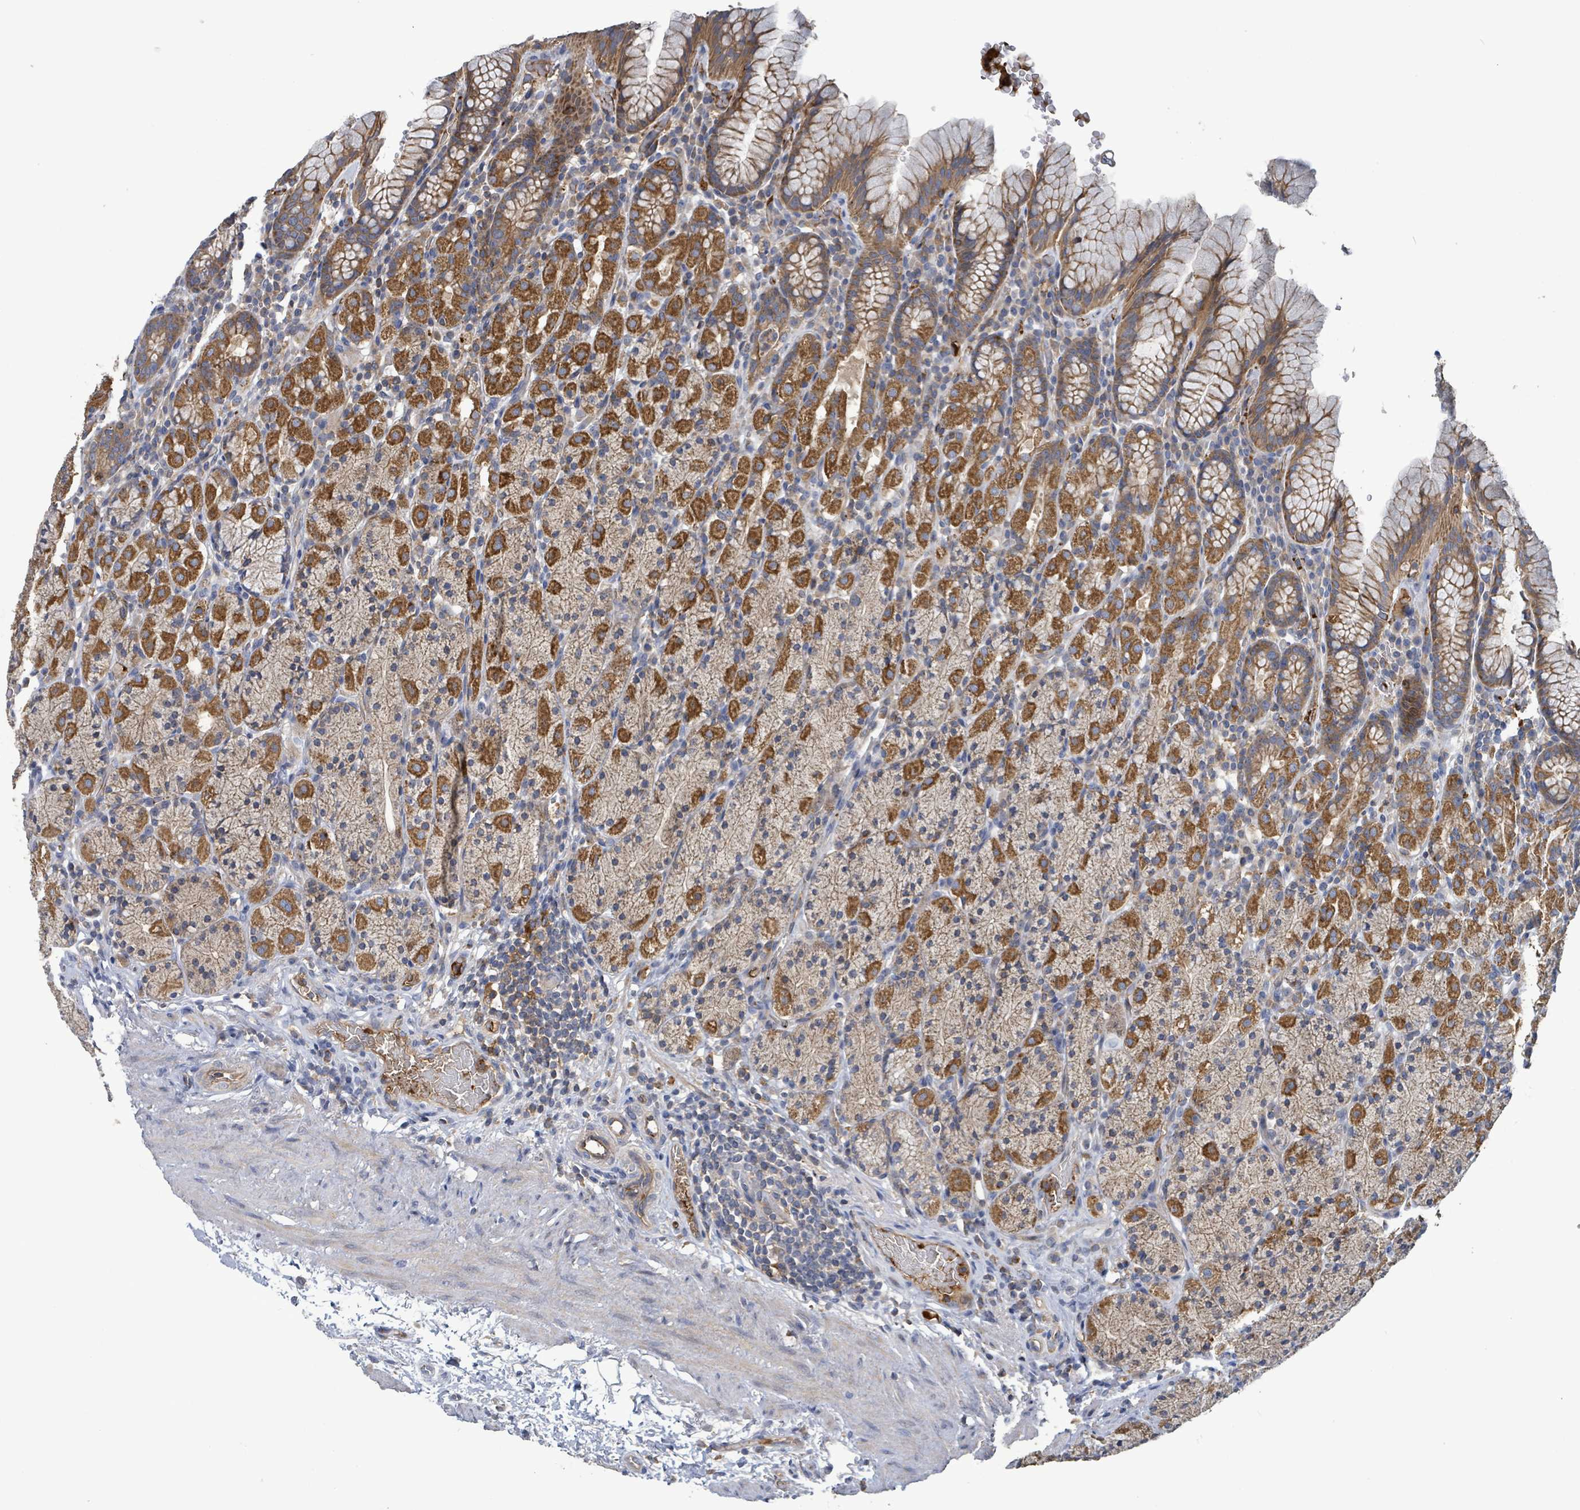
{"staining": {"intensity": "strong", "quantity": "25%-75%", "location": "cytoplasmic/membranous"}, "tissue": "stomach", "cell_type": "Glandular cells", "image_type": "normal", "snomed": [{"axis": "morphology", "description": "Normal tissue, NOS"}, {"axis": "topography", "description": "Stomach, upper"}, {"axis": "topography", "description": "Stomach"}], "caption": "An image showing strong cytoplasmic/membranous expression in about 25%-75% of glandular cells in benign stomach, as visualized by brown immunohistochemical staining.", "gene": "PLAAT1", "patient": {"sex": "male", "age": 62}}